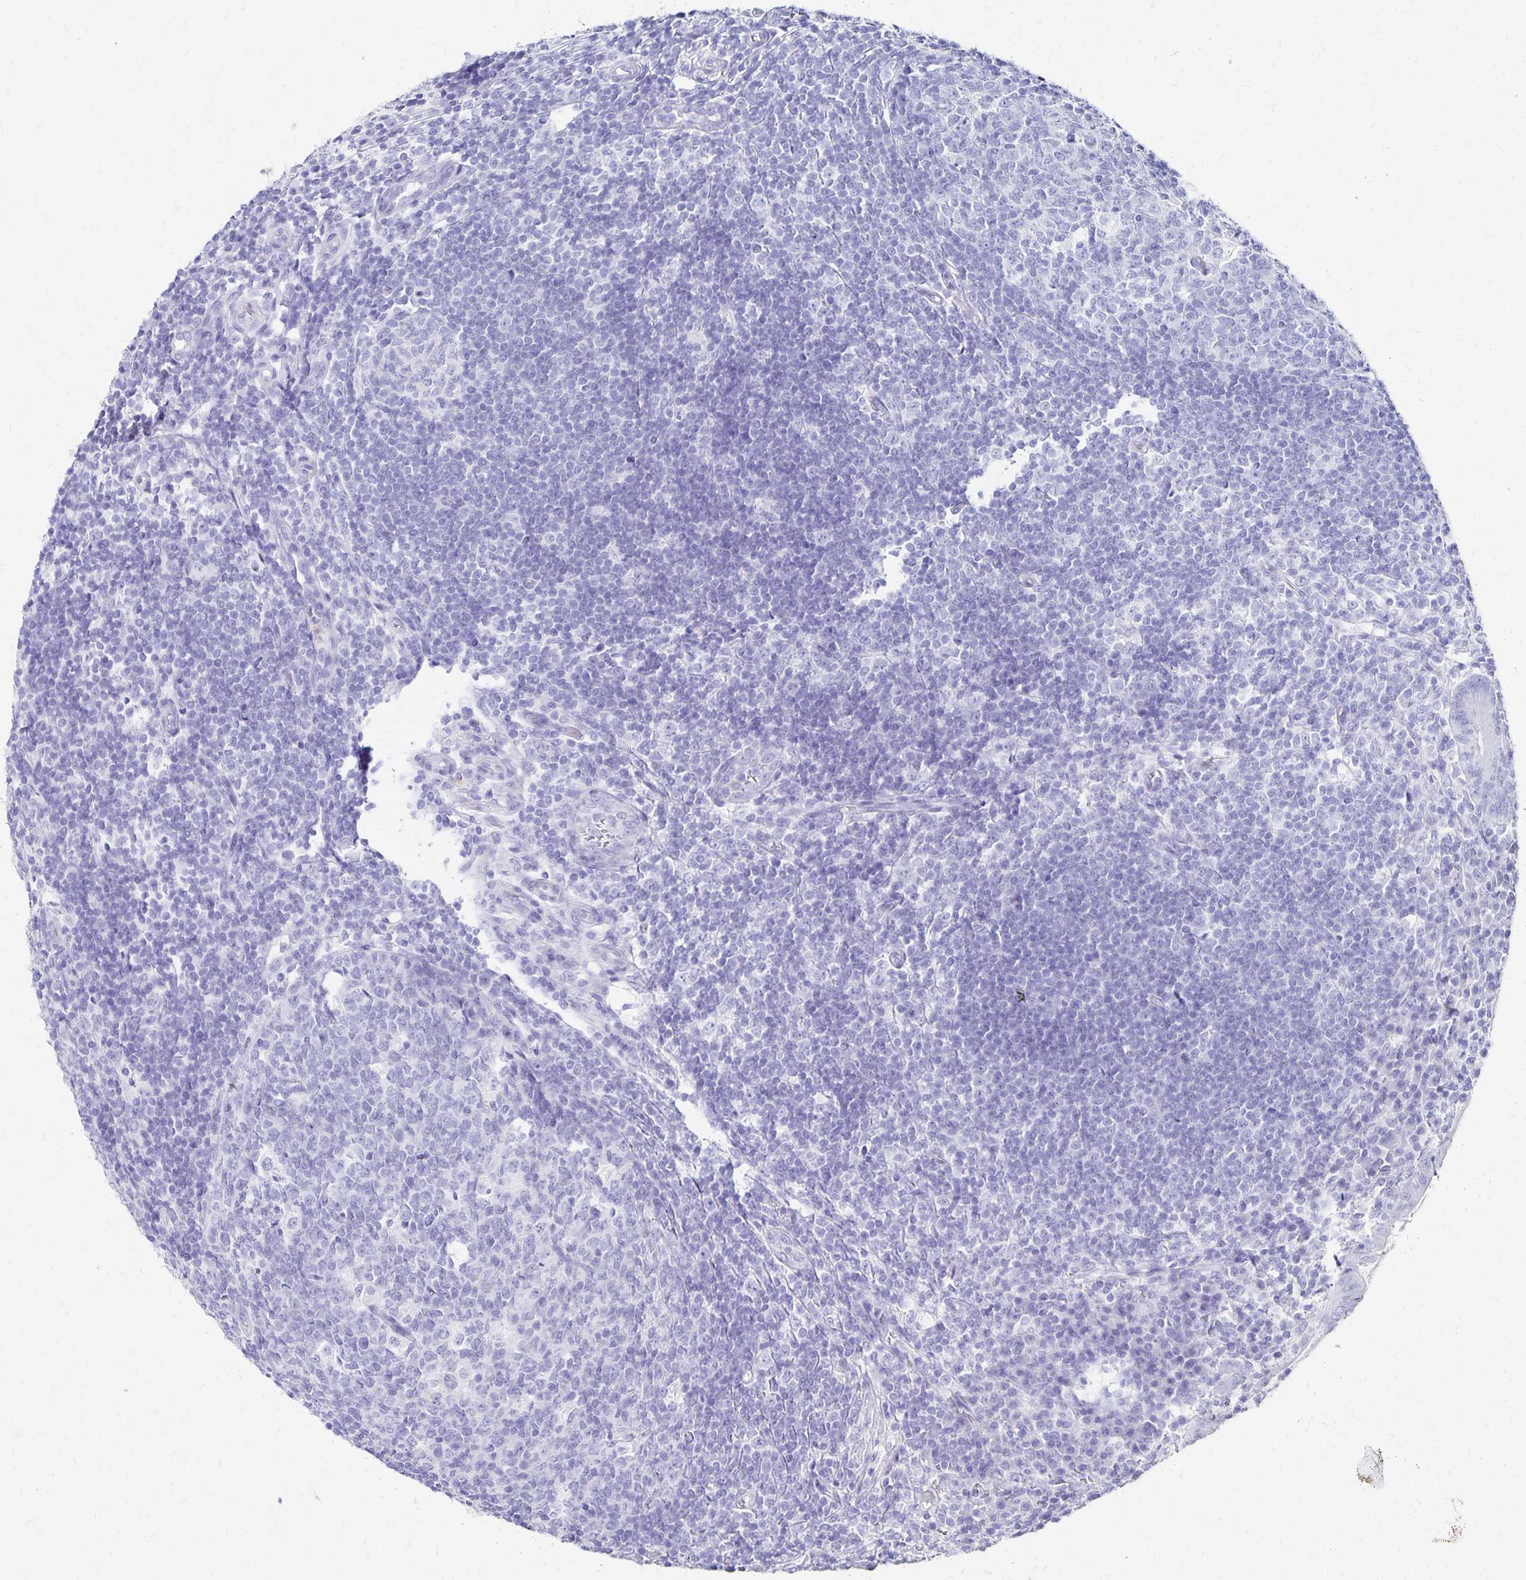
{"staining": {"intensity": "negative", "quantity": "none", "location": "none"}, "tissue": "appendix", "cell_type": "Glandular cells", "image_type": "normal", "snomed": [{"axis": "morphology", "description": "Normal tissue, NOS"}, {"axis": "topography", "description": "Appendix"}], "caption": "Glandular cells show no significant protein staining in benign appendix. (DAB (3,3'-diaminobenzidine) immunohistochemistry with hematoxylin counter stain).", "gene": "DYNLT4", "patient": {"sex": "male", "age": 18}}